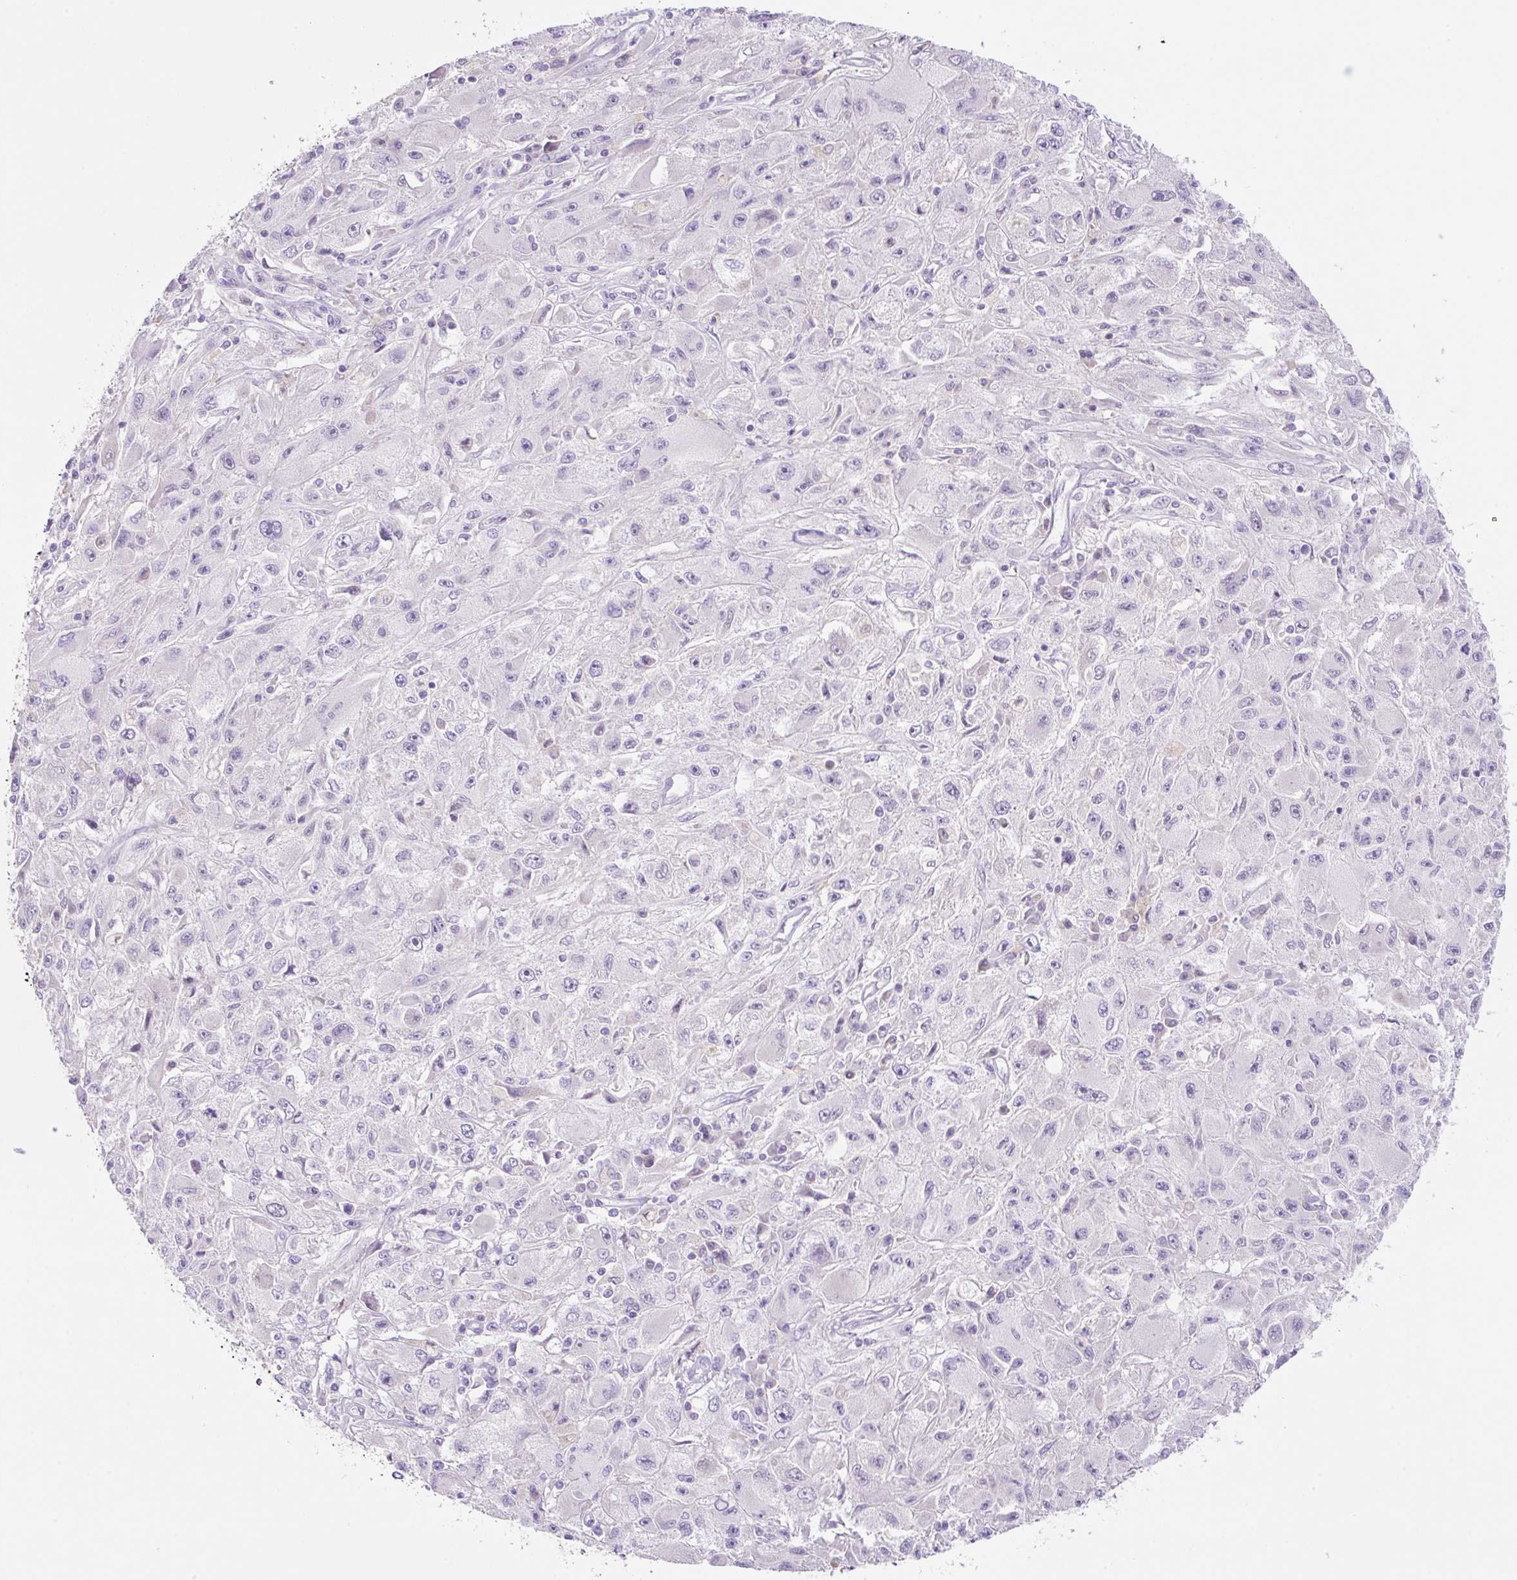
{"staining": {"intensity": "negative", "quantity": "none", "location": "none"}, "tissue": "melanoma", "cell_type": "Tumor cells", "image_type": "cancer", "snomed": [{"axis": "morphology", "description": "Malignant melanoma, Metastatic site"}, {"axis": "topography", "description": "Skin"}], "caption": "IHC histopathology image of human malignant melanoma (metastatic site) stained for a protein (brown), which demonstrates no positivity in tumor cells. (DAB immunohistochemistry, high magnification).", "gene": "NDST3", "patient": {"sex": "male", "age": 53}}